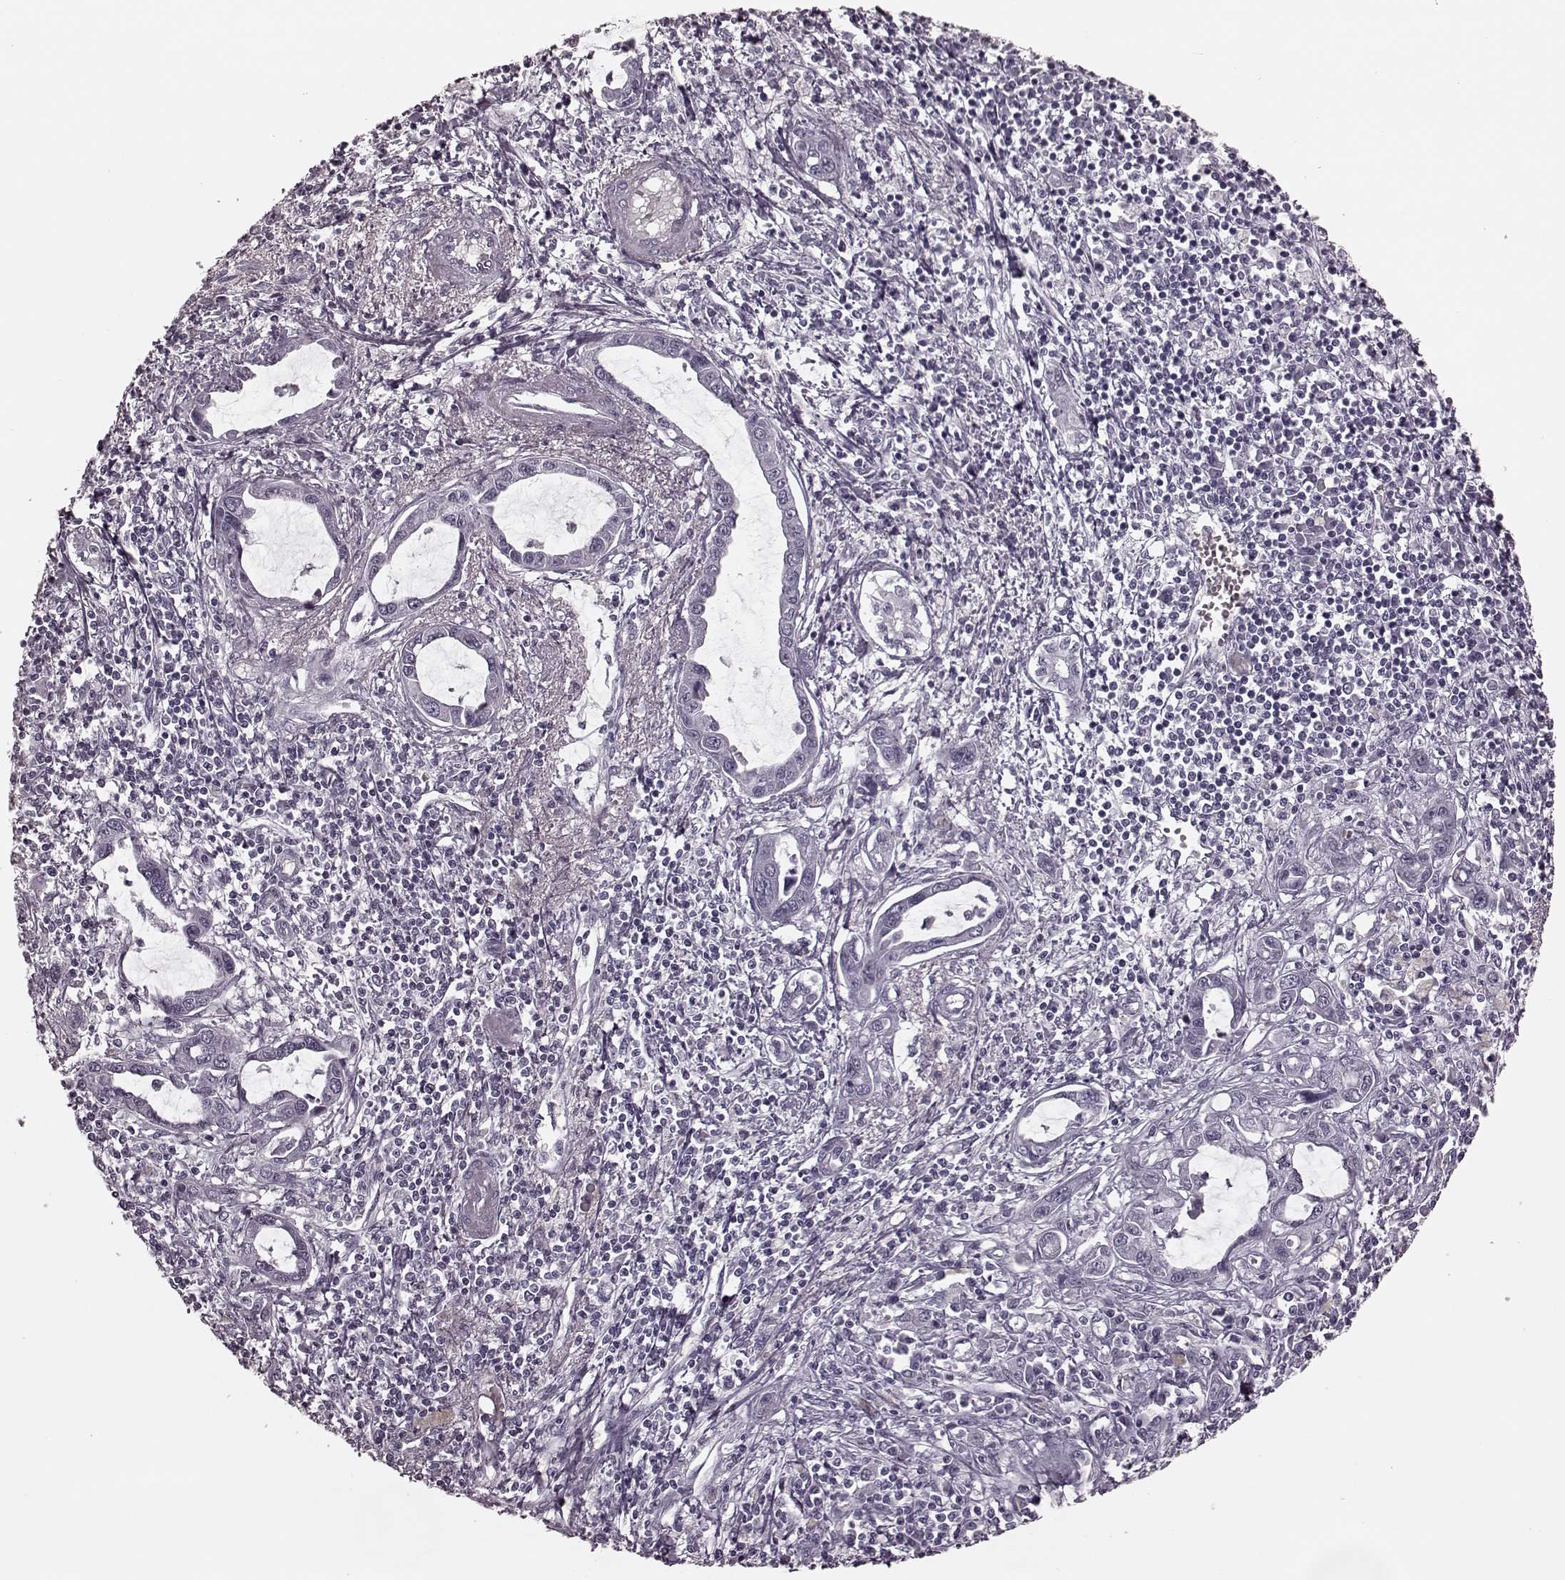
{"staining": {"intensity": "negative", "quantity": "none", "location": "none"}, "tissue": "liver cancer", "cell_type": "Tumor cells", "image_type": "cancer", "snomed": [{"axis": "morphology", "description": "Cholangiocarcinoma"}, {"axis": "topography", "description": "Liver"}], "caption": "An image of human liver cancer (cholangiocarcinoma) is negative for staining in tumor cells.", "gene": "TRPM1", "patient": {"sex": "male", "age": 58}}